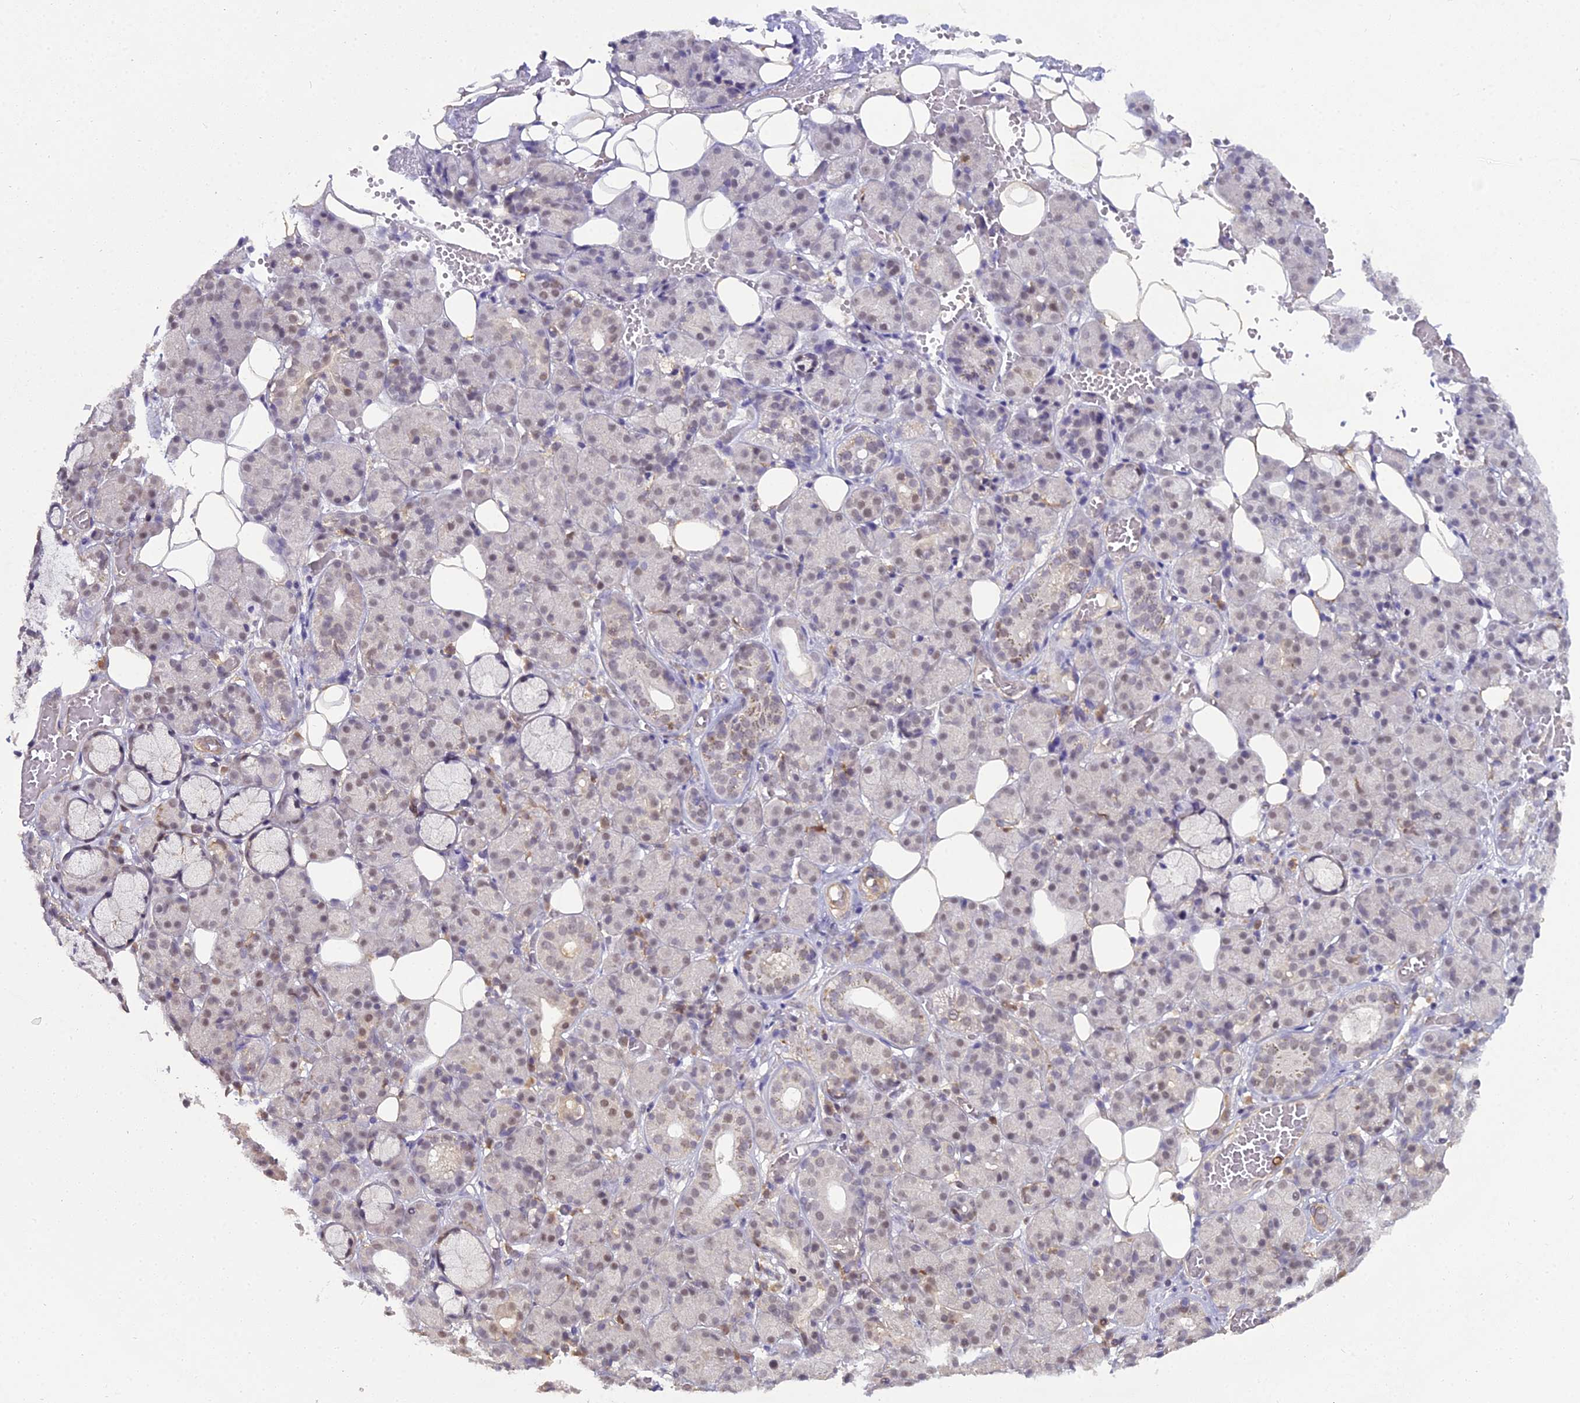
{"staining": {"intensity": "weak", "quantity": "25%-75%", "location": "nuclear"}, "tissue": "salivary gland", "cell_type": "Glandular cells", "image_type": "normal", "snomed": [{"axis": "morphology", "description": "Normal tissue, NOS"}, {"axis": "topography", "description": "Salivary gland"}], "caption": "Immunohistochemistry (IHC) photomicrograph of benign salivary gland: human salivary gland stained using immunohistochemistry (IHC) demonstrates low levels of weak protein expression localized specifically in the nuclear of glandular cells, appearing as a nuclear brown color.", "gene": "BLNK", "patient": {"sex": "male", "age": 63}}